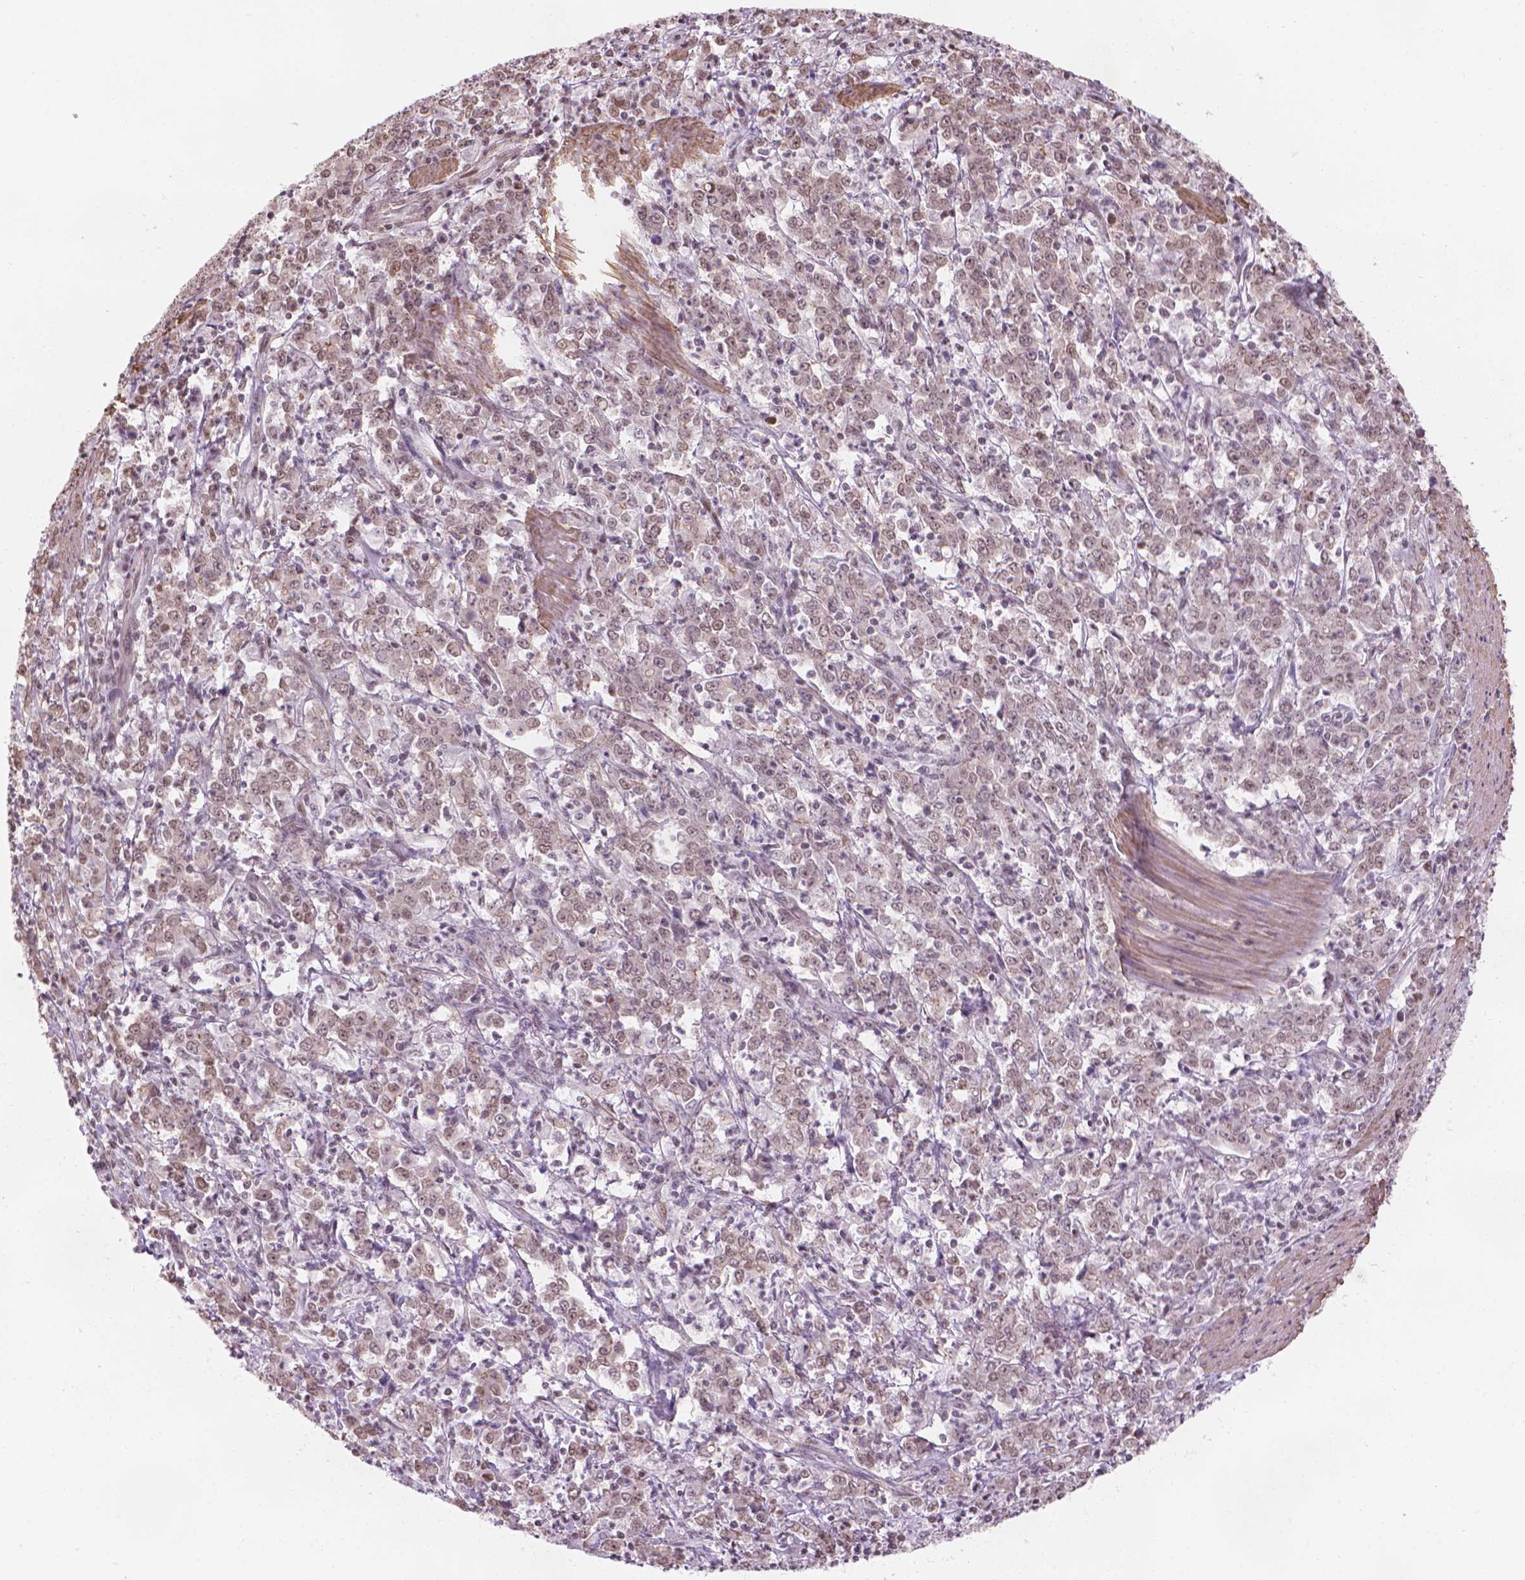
{"staining": {"intensity": "weak", "quantity": "<25%", "location": "nuclear"}, "tissue": "stomach cancer", "cell_type": "Tumor cells", "image_type": "cancer", "snomed": [{"axis": "morphology", "description": "Adenocarcinoma, NOS"}, {"axis": "topography", "description": "Stomach, lower"}], "caption": "Tumor cells show no significant expression in stomach cancer.", "gene": "HOXD4", "patient": {"sex": "female", "age": 71}}